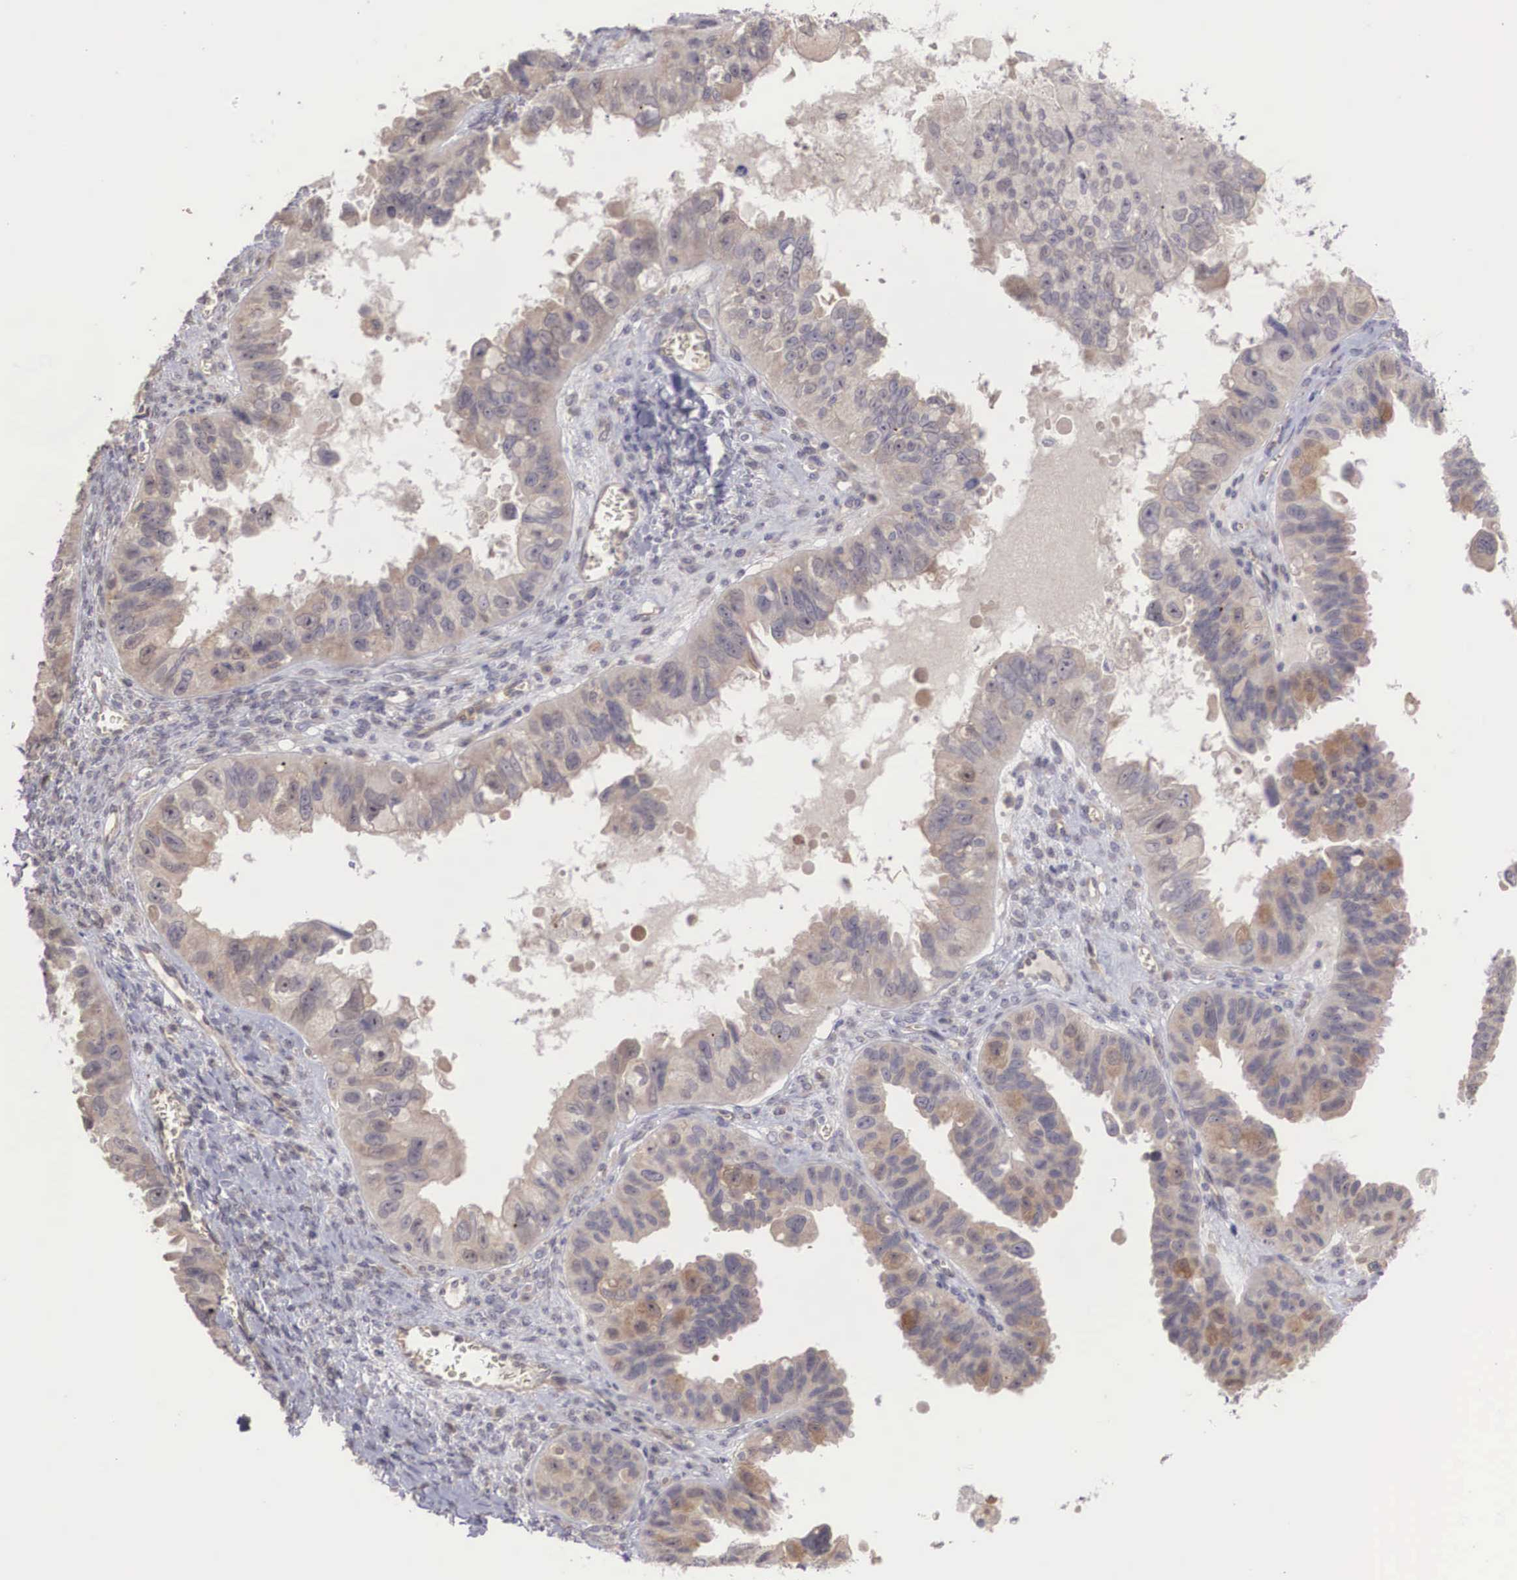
{"staining": {"intensity": "weak", "quantity": ">75%", "location": "cytoplasmic/membranous"}, "tissue": "ovarian cancer", "cell_type": "Tumor cells", "image_type": "cancer", "snomed": [{"axis": "morphology", "description": "Carcinoma, endometroid"}, {"axis": "topography", "description": "Ovary"}], "caption": "Immunohistochemical staining of human endometroid carcinoma (ovarian) displays low levels of weak cytoplasmic/membranous protein positivity in about >75% of tumor cells.", "gene": "DNAJB7", "patient": {"sex": "female", "age": 85}}